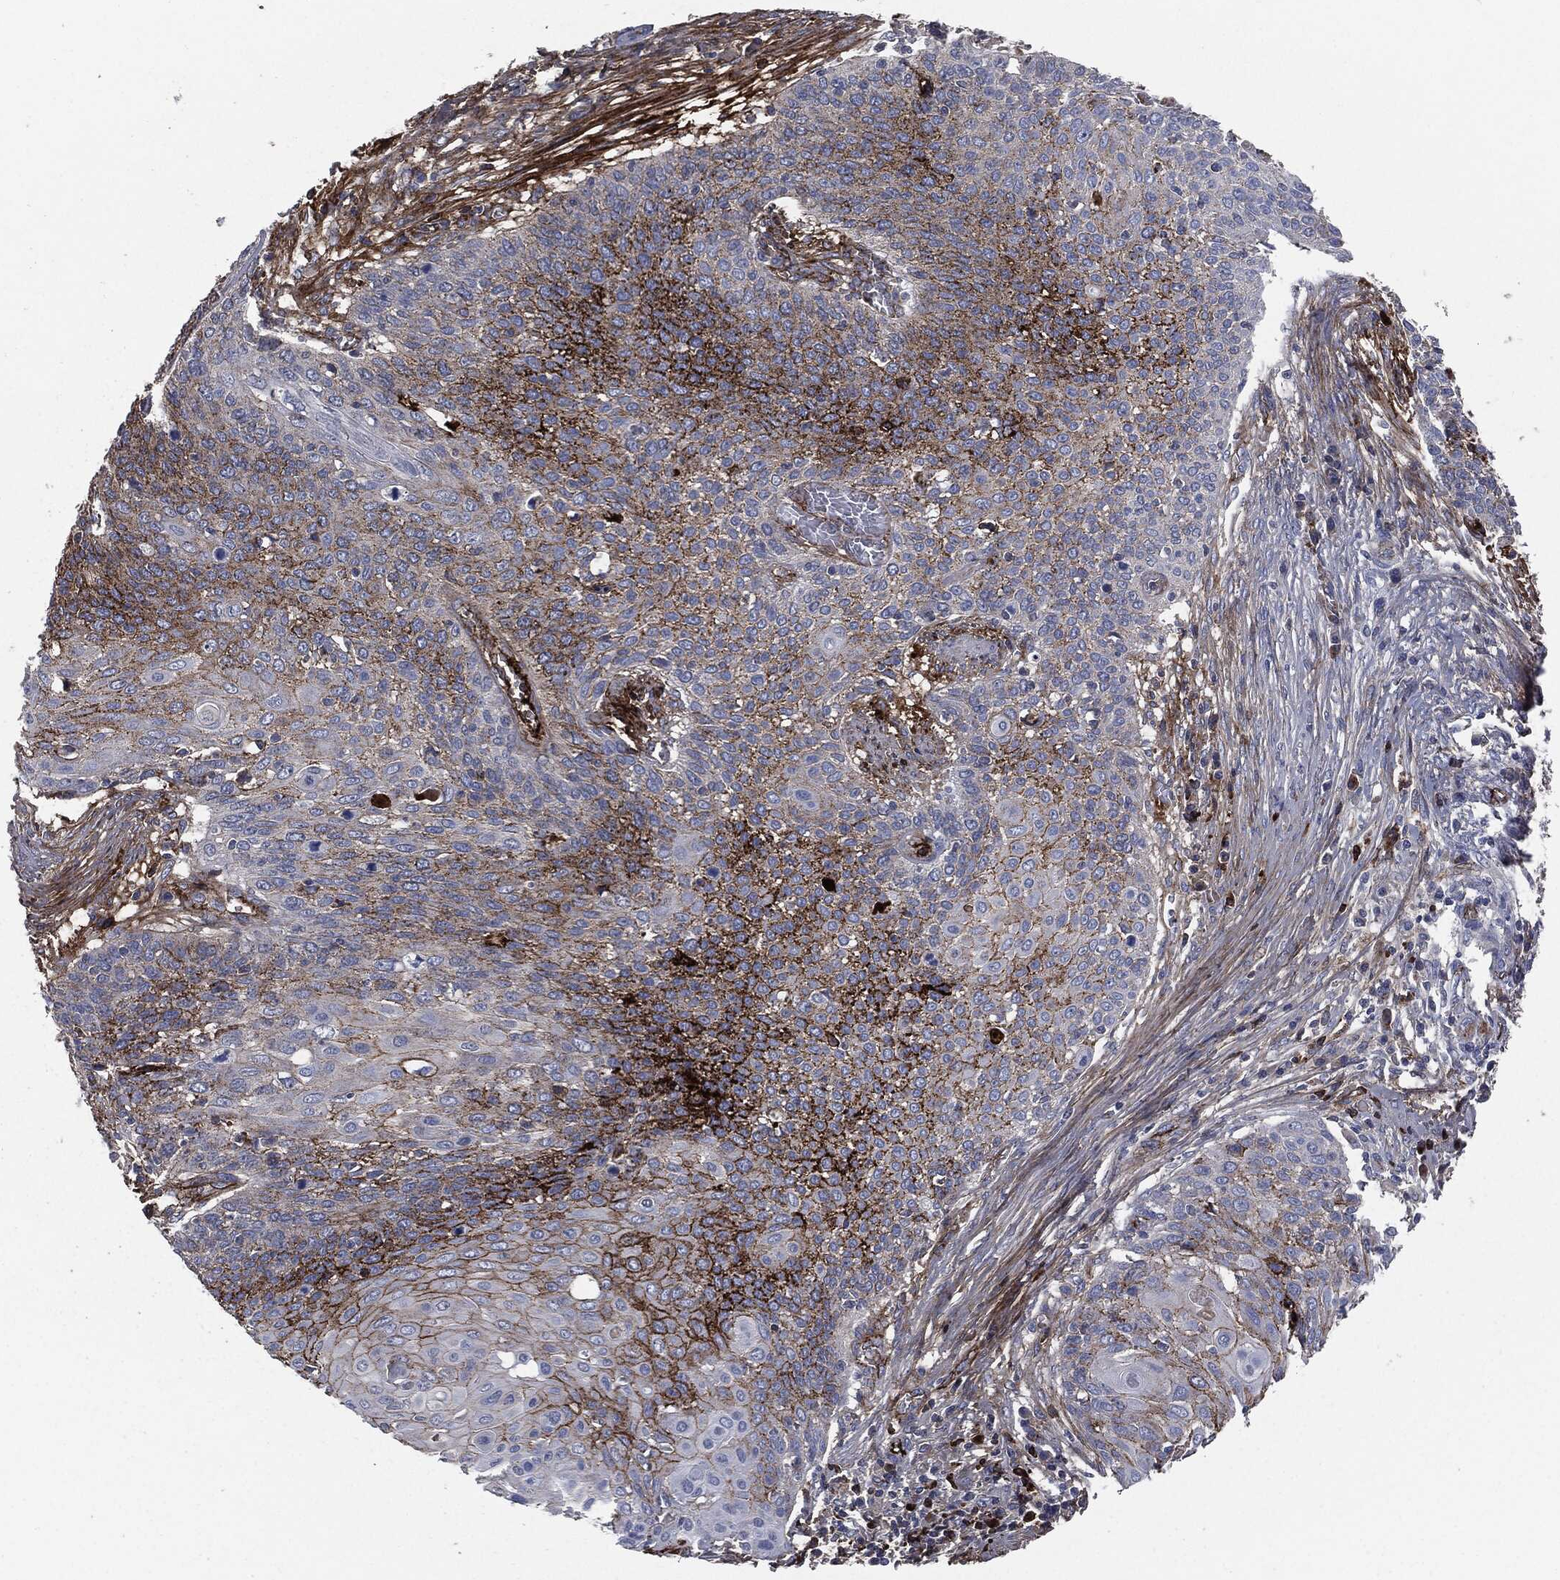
{"staining": {"intensity": "strong", "quantity": "<25%", "location": "cytoplasmic/membranous"}, "tissue": "cervical cancer", "cell_type": "Tumor cells", "image_type": "cancer", "snomed": [{"axis": "morphology", "description": "Squamous cell carcinoma, NOS"}, {"axis": "topography", "description": "Cervix"}], "caption": "Cervical squamous cell carcinoma stained for a protein shows strong cytoplasmic/membranous positivity in tumor cells.", "gene": "APOB", "patient": {"sex": "female", "age": 39}}